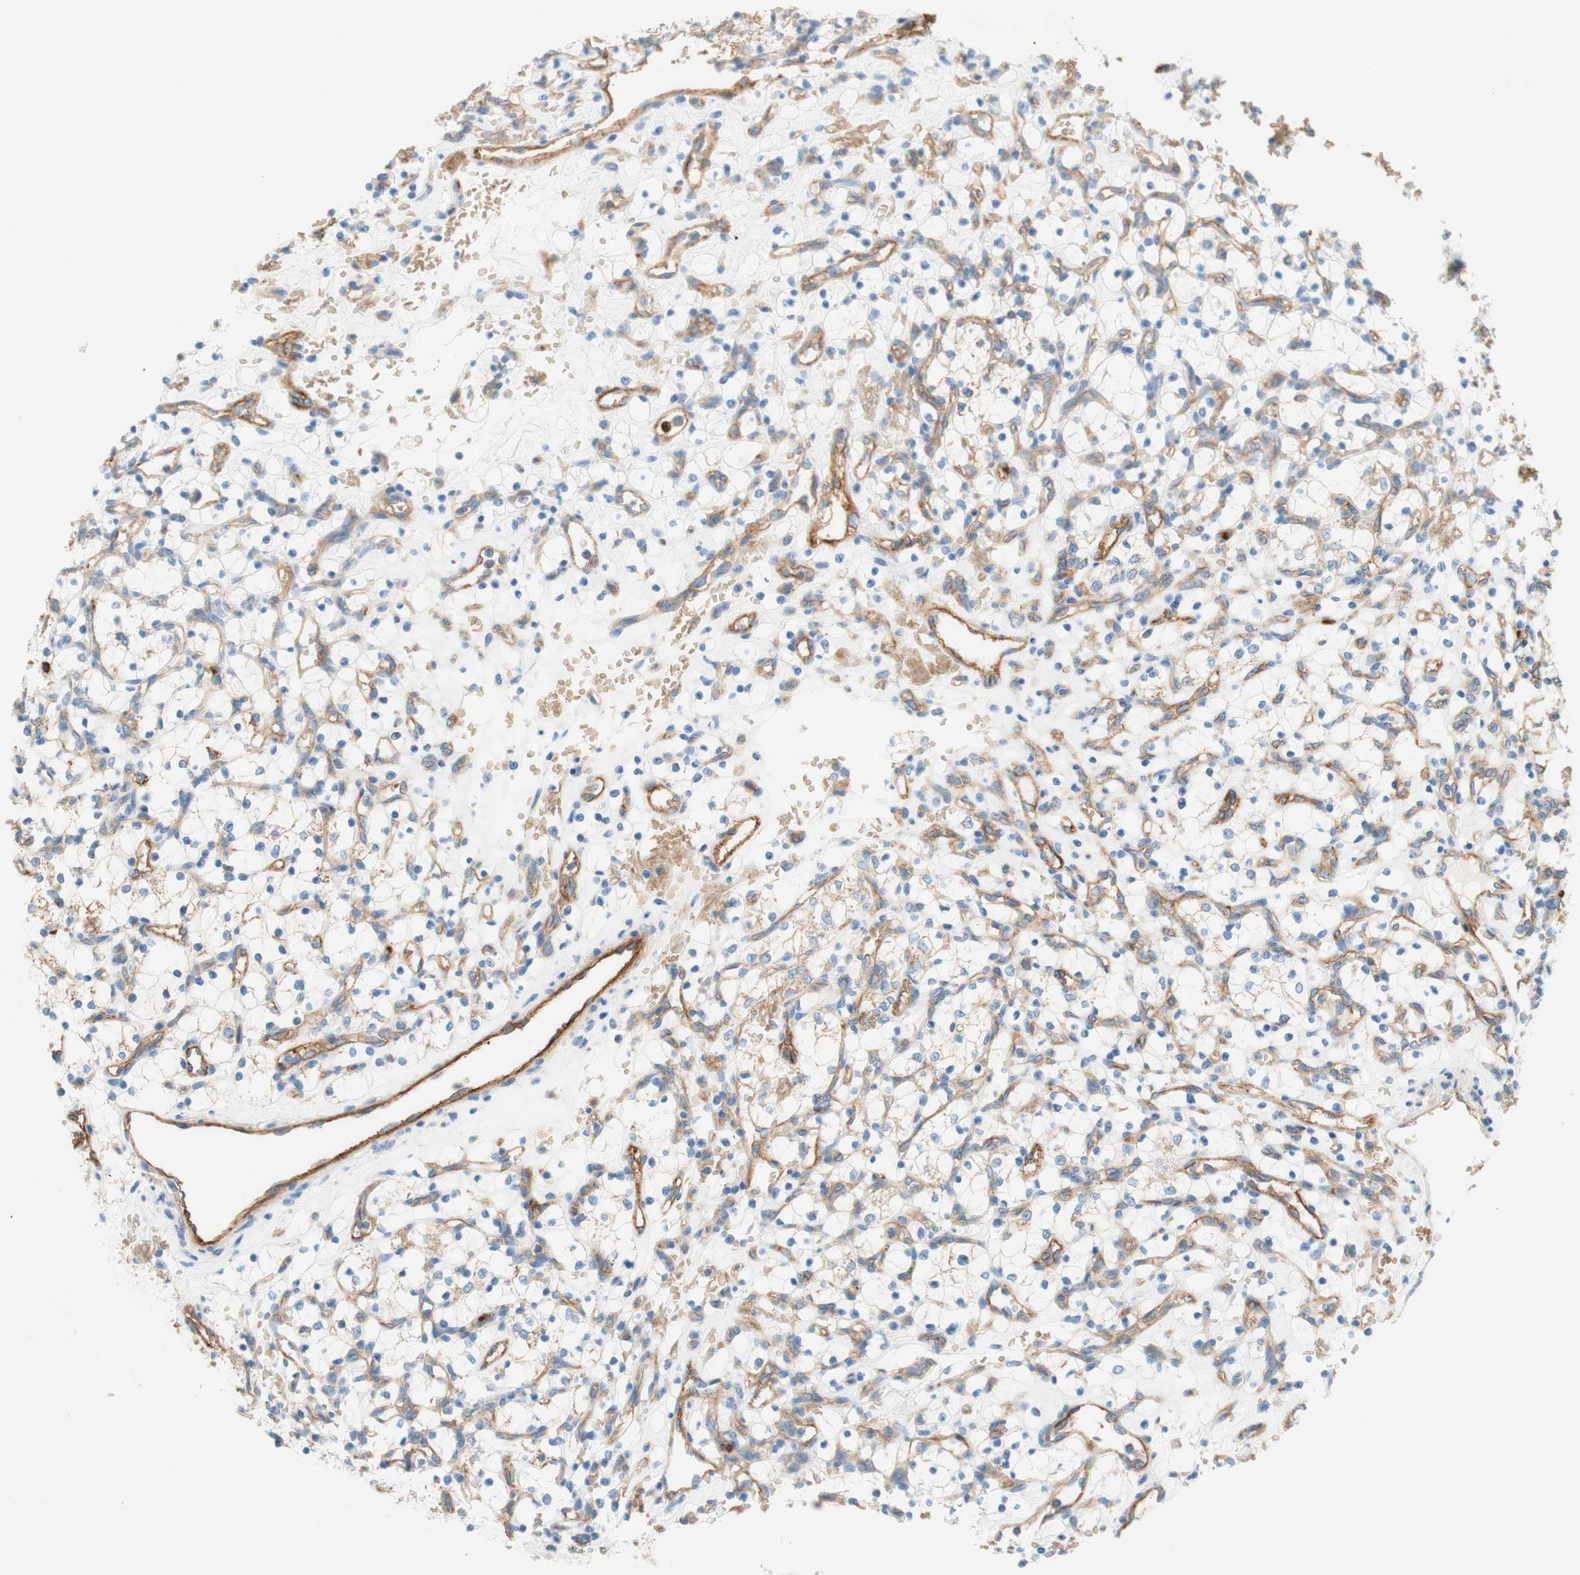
{"staining": {"intensity": "weak", "quantity": "25%-75%", "location": "cytoplasmic/membranous"}, "tissue": "renal cancer", "cell_type": "Tumor cells", "image_type": "cancer", "snomed": [{"axis": "morphology", "description": "Adenocarcinoma, NOS"}, {"axis": "topography", "description": "Kidney"}], "caption": "This is an image of IHC staining of renal adenocarcinoma, which shows weak positivity in the cytoplasmic/membranous of tumor cells.", "gene": "STOM", "patient": {"sex": "female", "age": 69}}